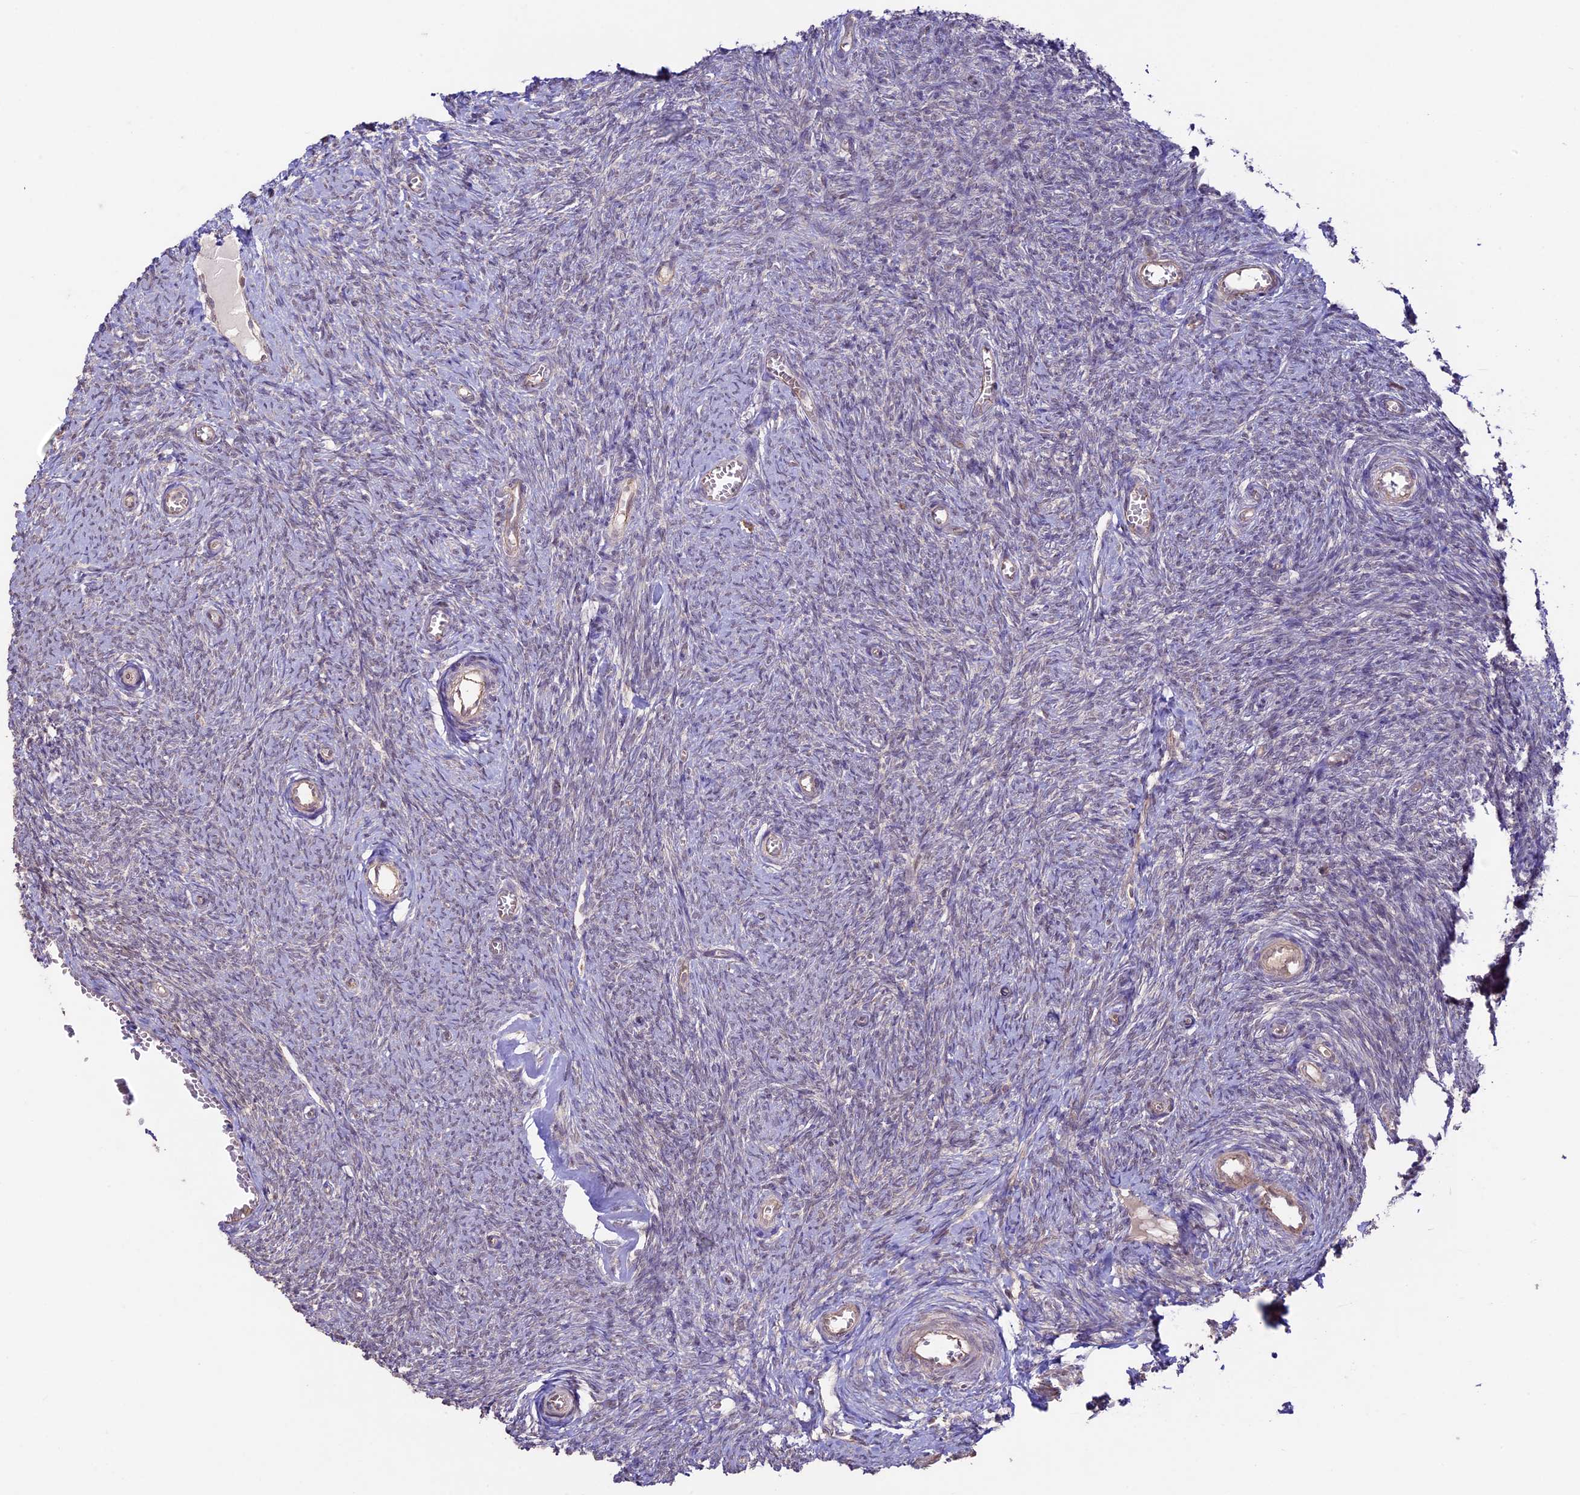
{"staining": {"intensity": "strong", "quantity": ">75%", "location": "cytoplasmic/membranous"}, "tissue": "ovary", "cell_type": "Follicle cells", "image_type": "normal", "snomed": [{"axis": "morphology", "description": "Normal tissue, NOS"}, {"axis": "topography", "description": "Ovary"}], "caption": "Unremarkable ovary was stained to show a protein in brown. There is high levels of strong cytoplasmic/membranous expression in about >75% of follicle cells. (IHC, brightfield microscopy, high magnification).", "gene": "BCAS4", "patient": {"sex": "female", "age": 44}}